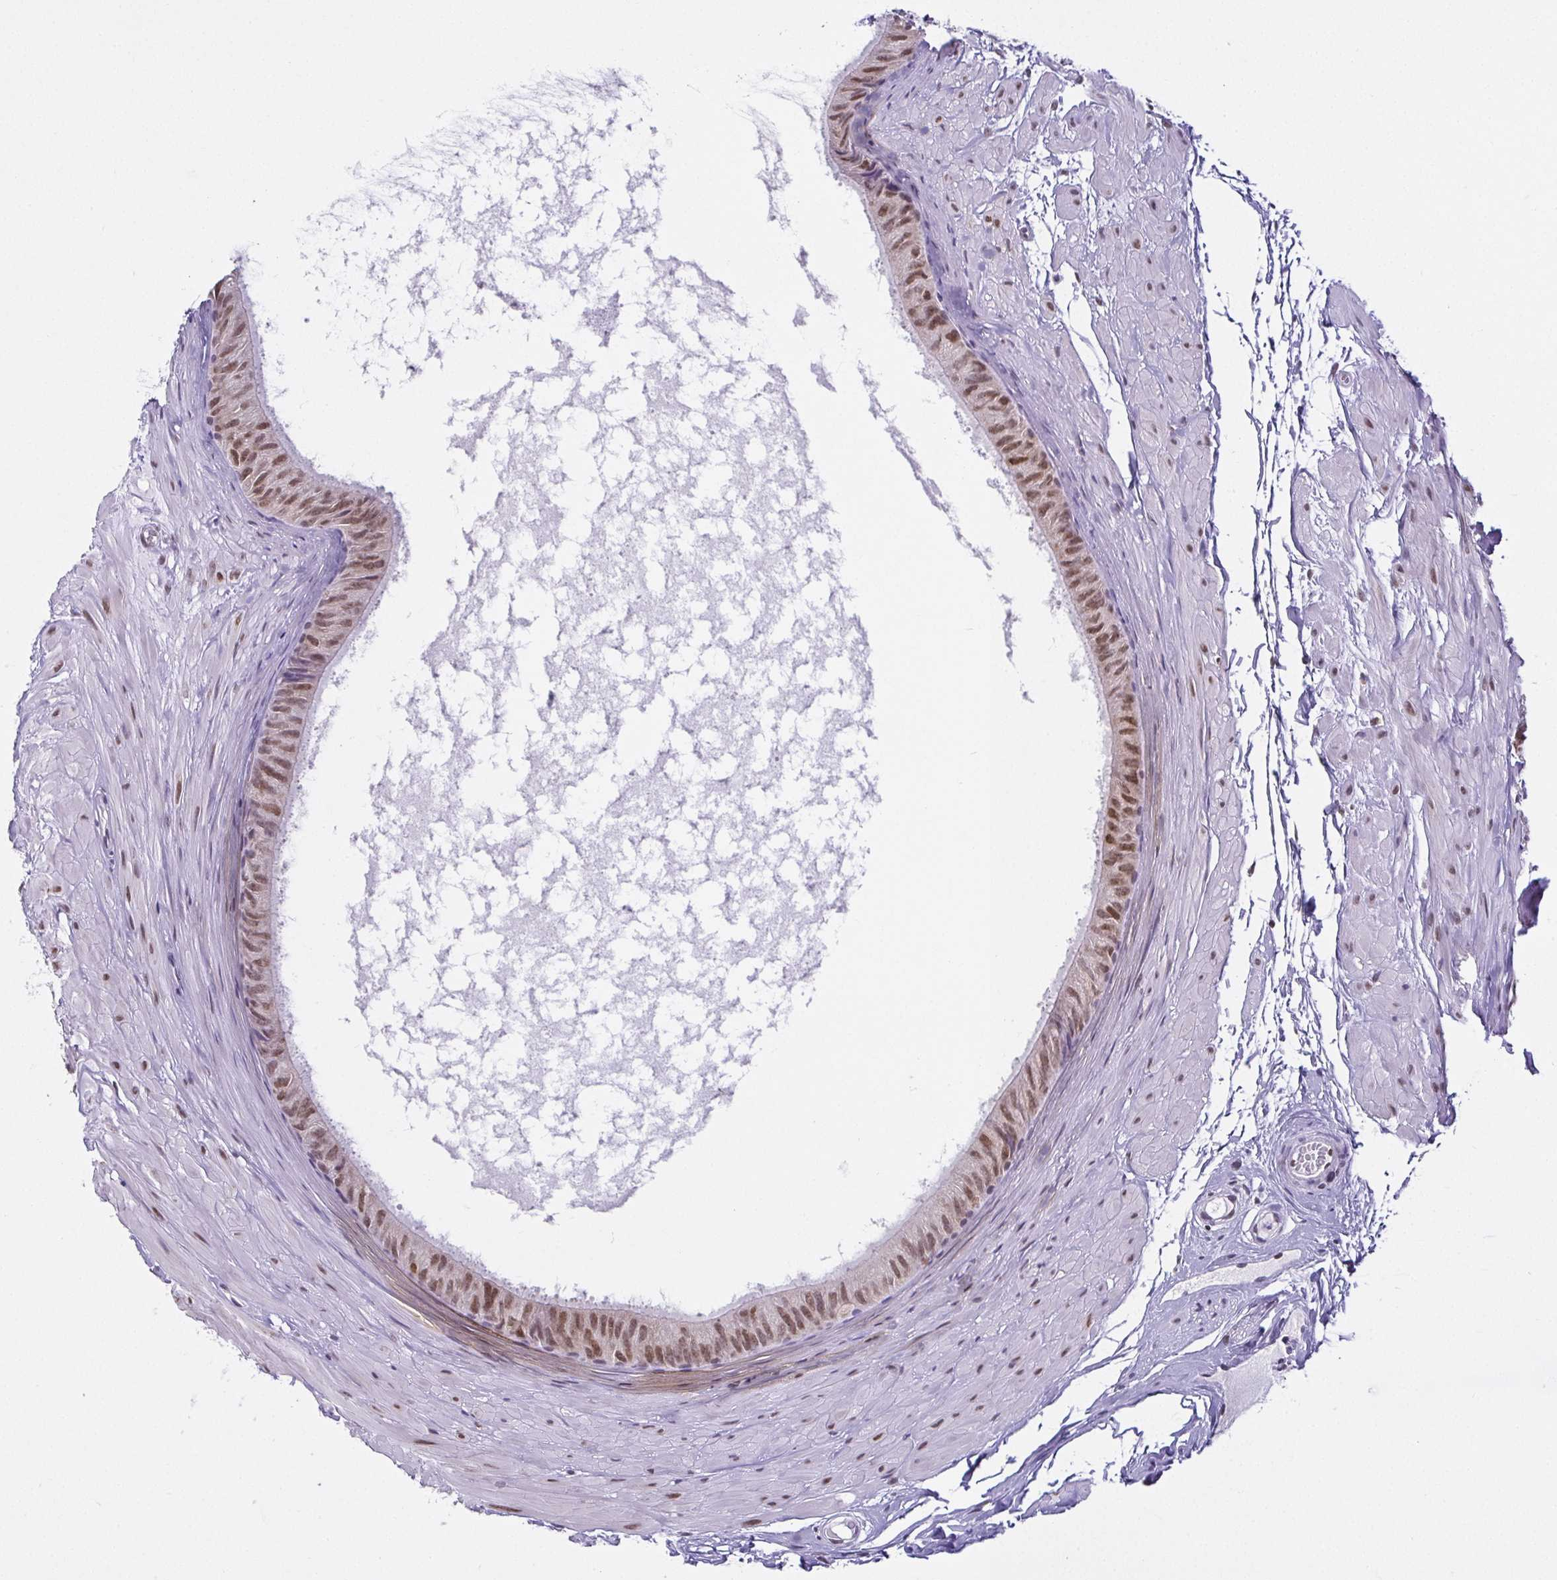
{"staining": {"intensity": "moderate", "quantity": ">75%", "location": "nuclear"}, "tissue": "epididymis", "cell_type": "Glandular cells", "image_type": "normal", "snomed": [{"axis": "morphology", "description": "Normal tissue, NOS"}, {"axis": "topography", "description": "Epididymis"}], "caption": "Protein expression analysis of unremarkable epididymis demonstrates moderate nuclear expression in about >75% of glandular cells.", "gene": "RBM3", "patient": {"sex": "male", "age": 33}}